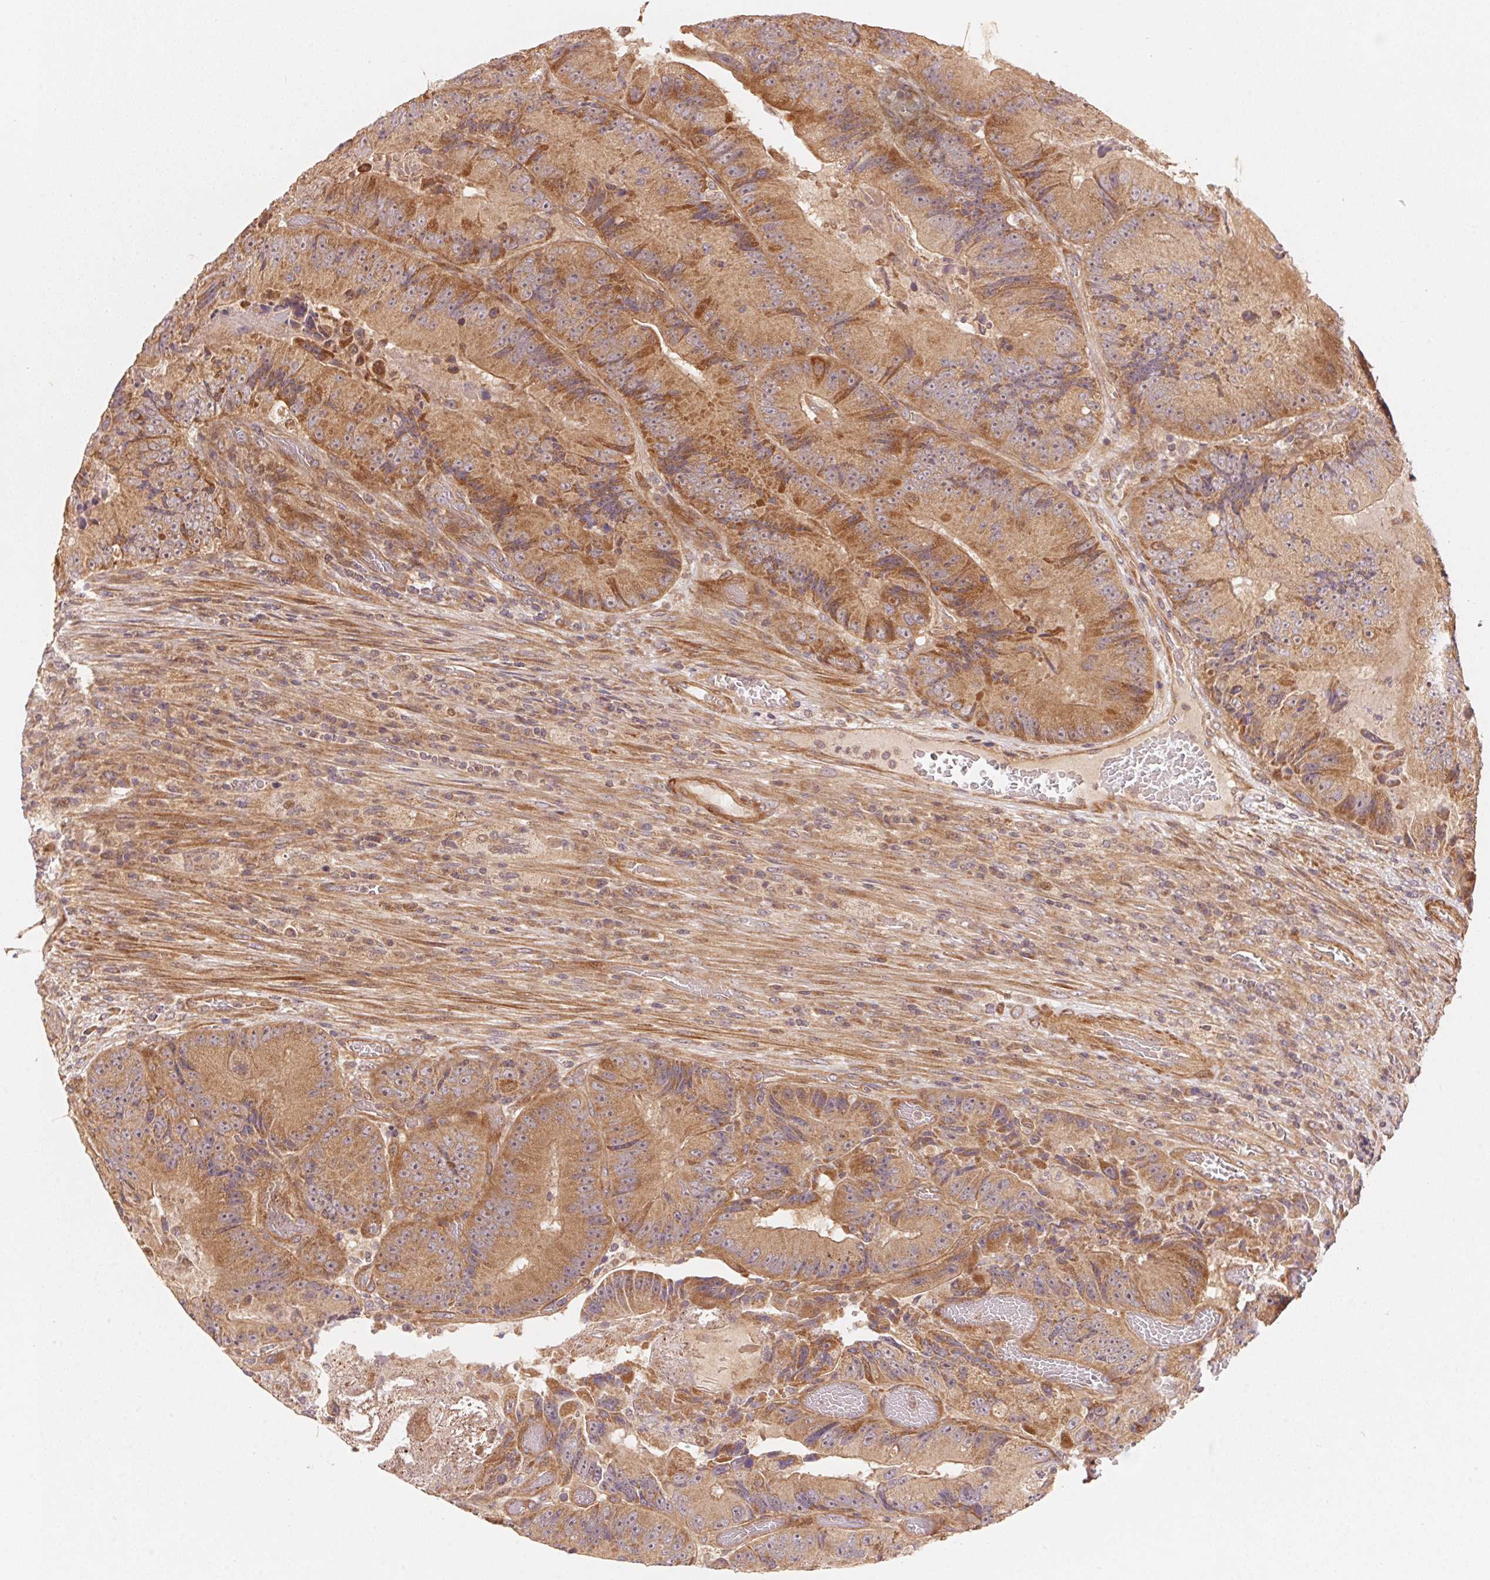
{"staining": {"intensity": "moderate", "quantity": ">75%", "location": "cytoplasmic/membranous"}, "tissue": "colorectal cancer", "cell_type": "Tumor cells", "image_type": "cancer", "snomed": [{"axis": "morphology", "description": "Adenocarcinoma, NOS"}, {"axis": "topography", "description": "Colon"}], "caption": "IHC photomicrograph of human colorectal cancer (adenocarcinoma) stained for a protein (brown), which reveals medium levels of moderate cytoplasmic/membranous expression in approximately >75% of tumor cells.", "gene": "TNIP2", "patient": {"sex": "female", "age": 86}}